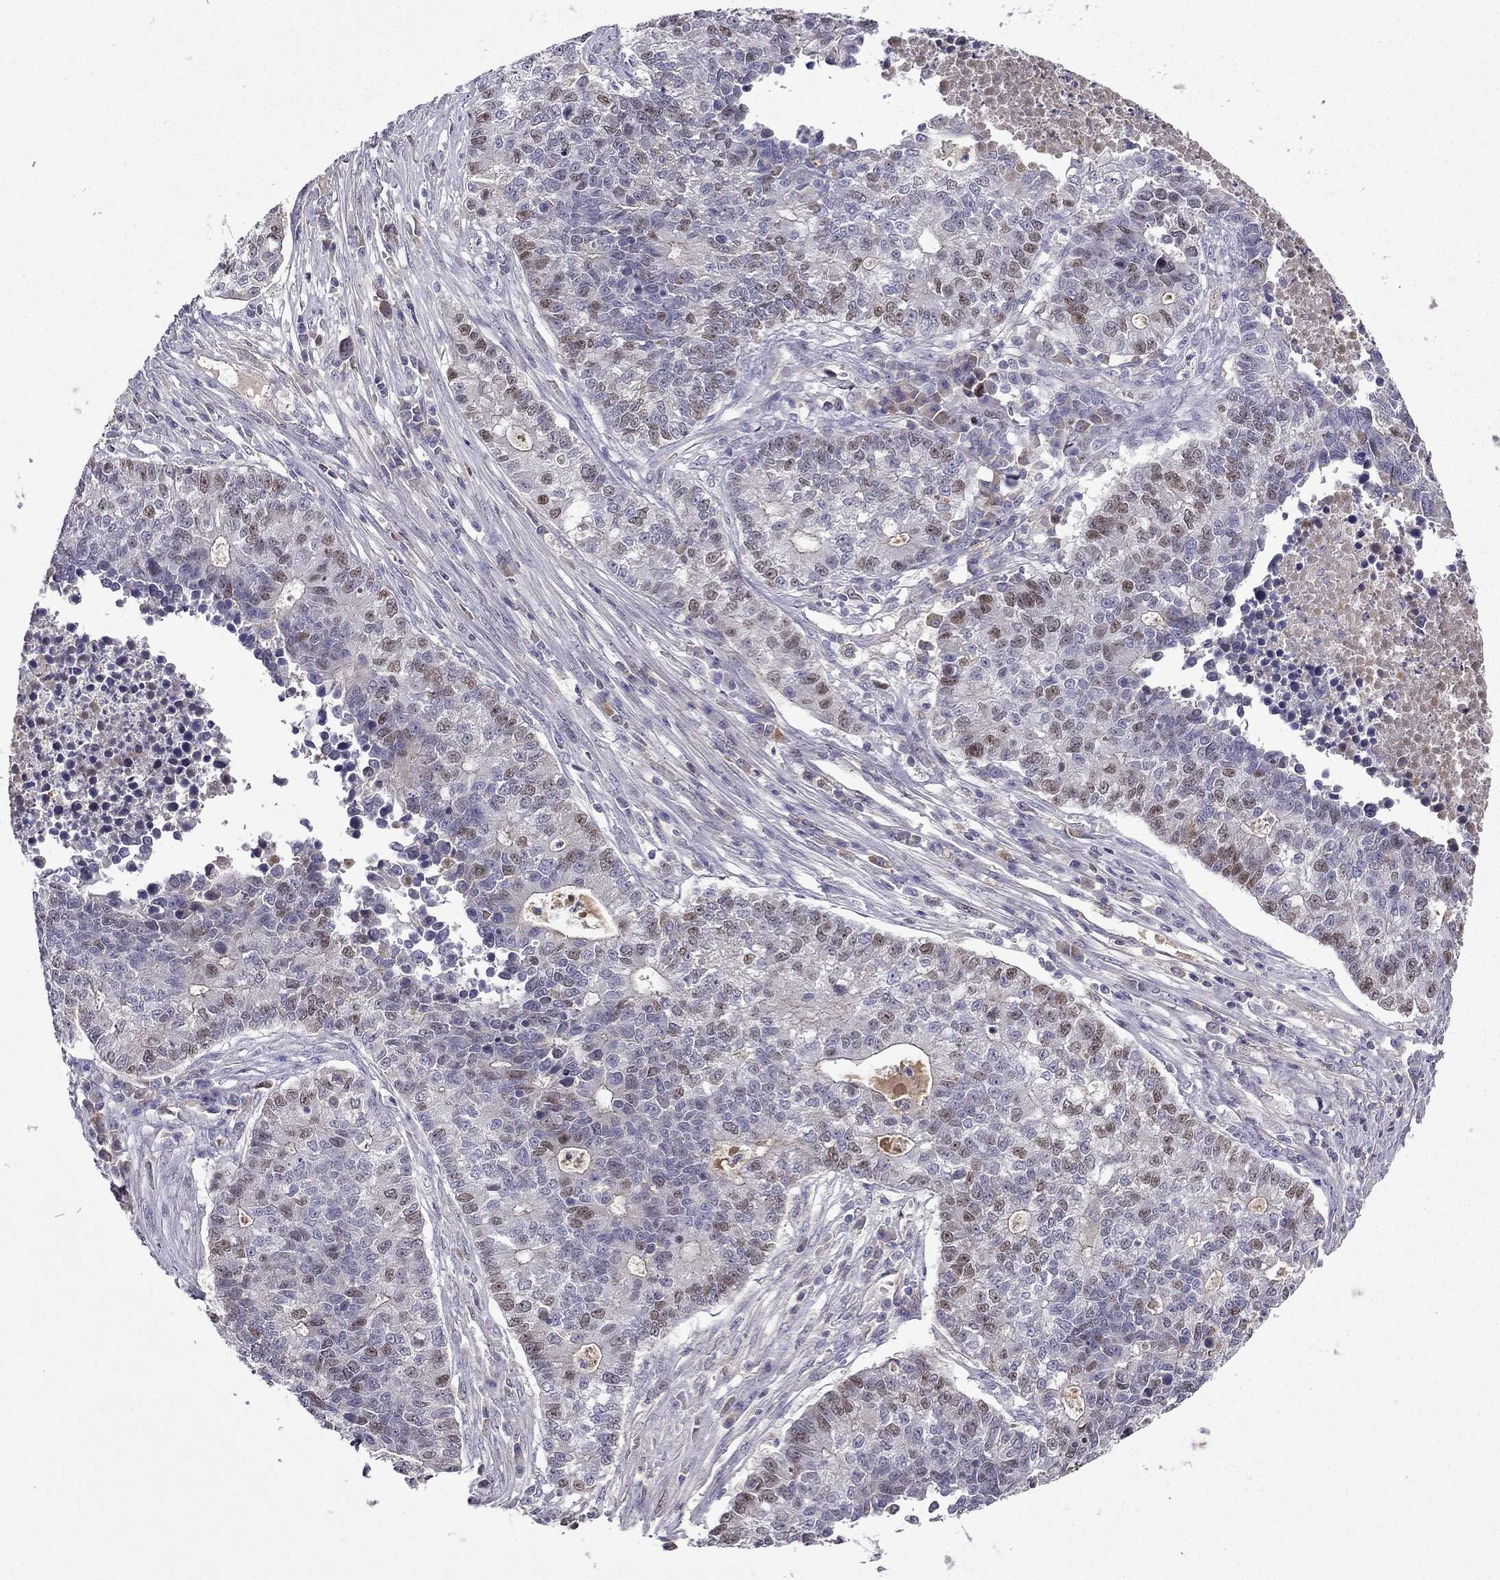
{"staining": {"intensity": "moderate", "quantity": "<25%", "location": "nuclear"}, "tissue": "lung cancer", "cell_type": "Tumor cells", "image_type": "cancer", "snomed": [{"axis": "morphology", "description": "Adenocarcinoma, NOS"}, {"axis": "topography", "description": "Lung"}], "caption": "Adenocarcinoma (lung) tissue demonstrates moderate nuclear staining in about <25% of tumor cells", "gene": "UHRF1", "patient": {"sex": "male", "age": 57}}